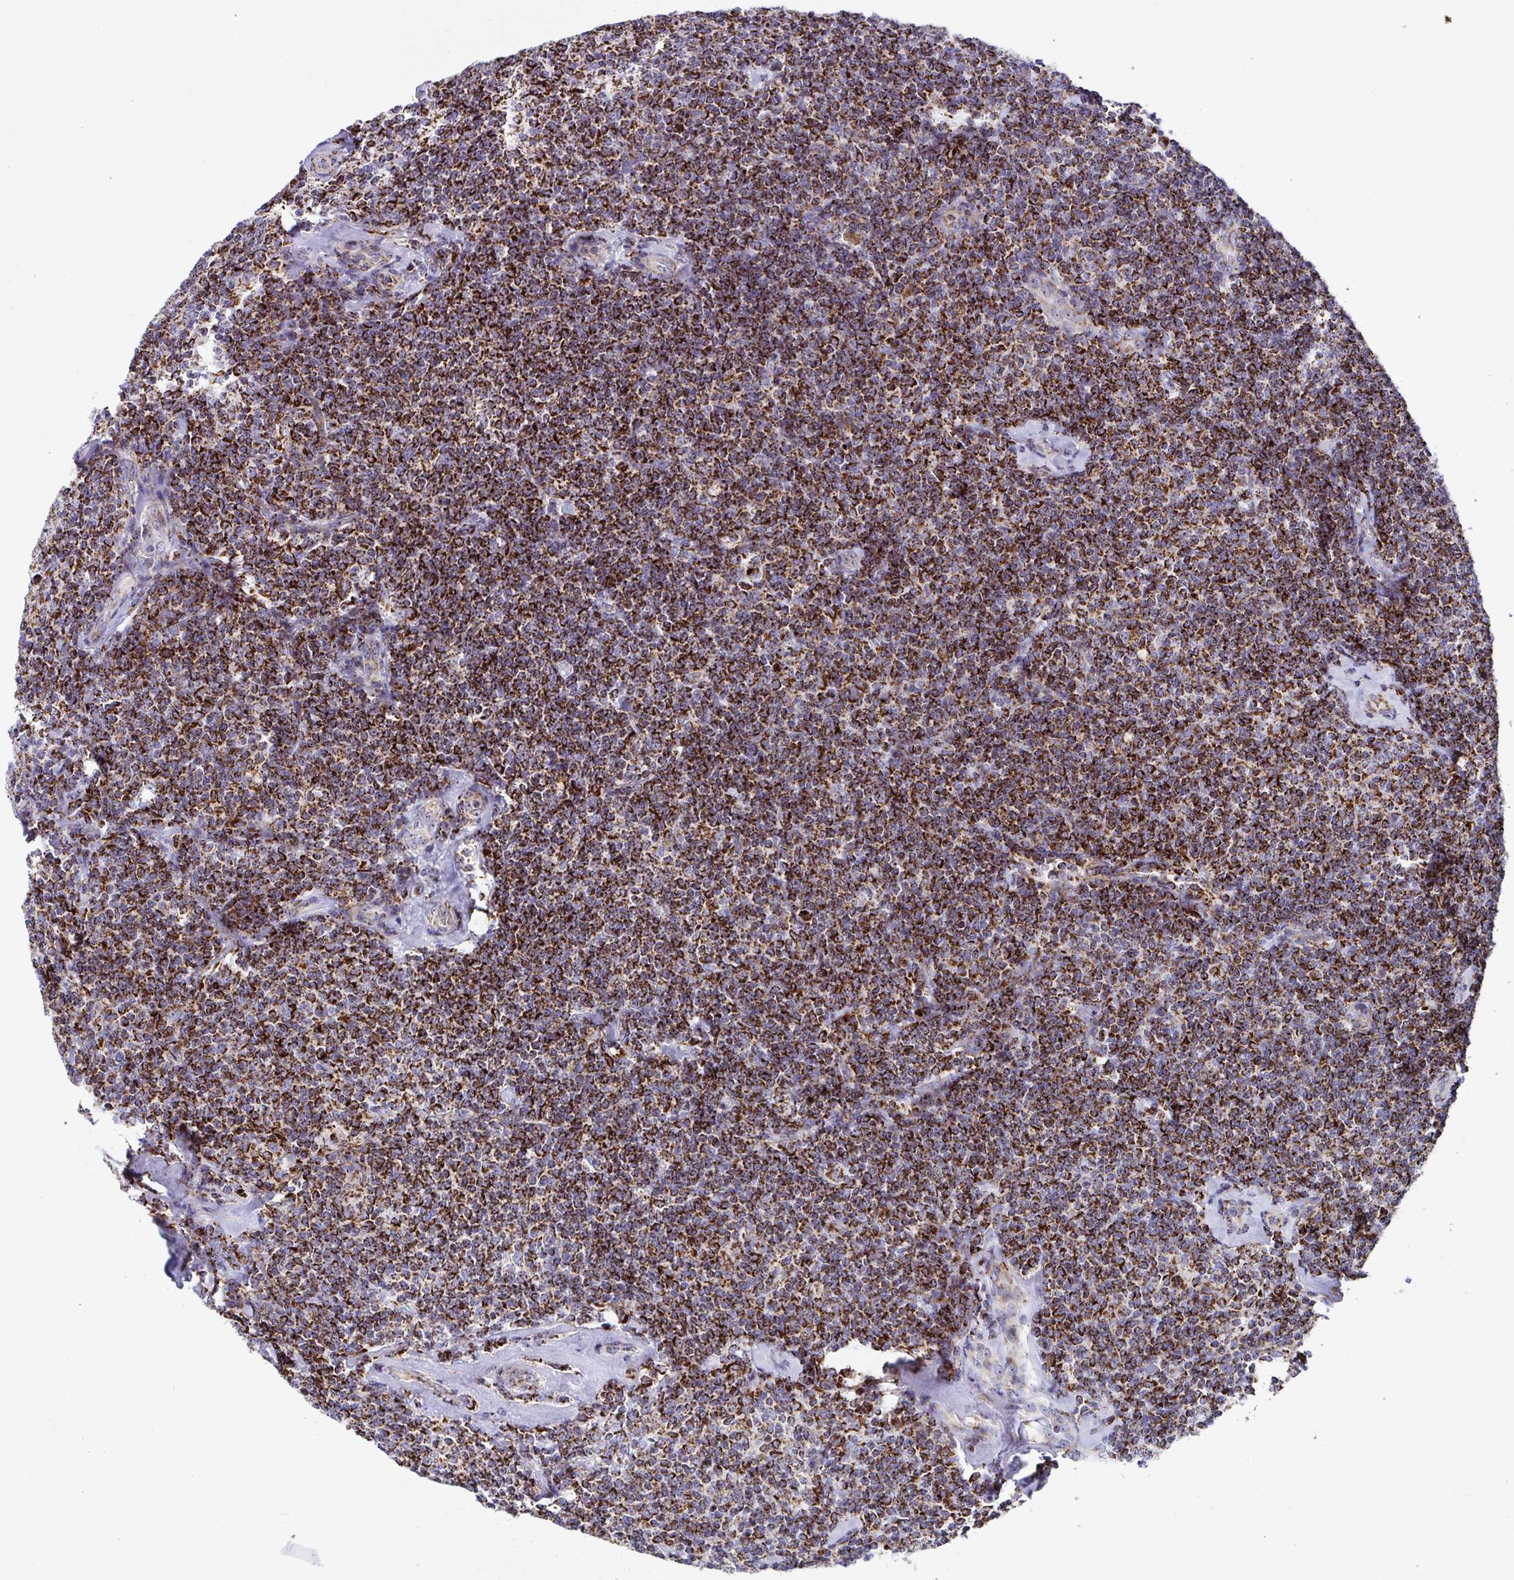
{"staining": {"intensity": "strong", "quantity": ">75%", "location": "cytoplasmic/membranous"}, "tissue": "lymphoma", "cell_type": "Tumor cells", "image_type": "cancer", "snomed": [{"axis": "morphology", "description": "Malignant lymphoma, non-Hodgkin's type, Low grade"}, {"axis": "topography", "description": "Lymph node"}], "caption": "A brown stain highlights strong cytoplasmic/membranous staining of a protein in malignant lymphoma, non-Hodgkin's type (low-grade) tumor cells.", "gene": "ATP5MJ", "patient": {"sex": "female", "age": 56}}